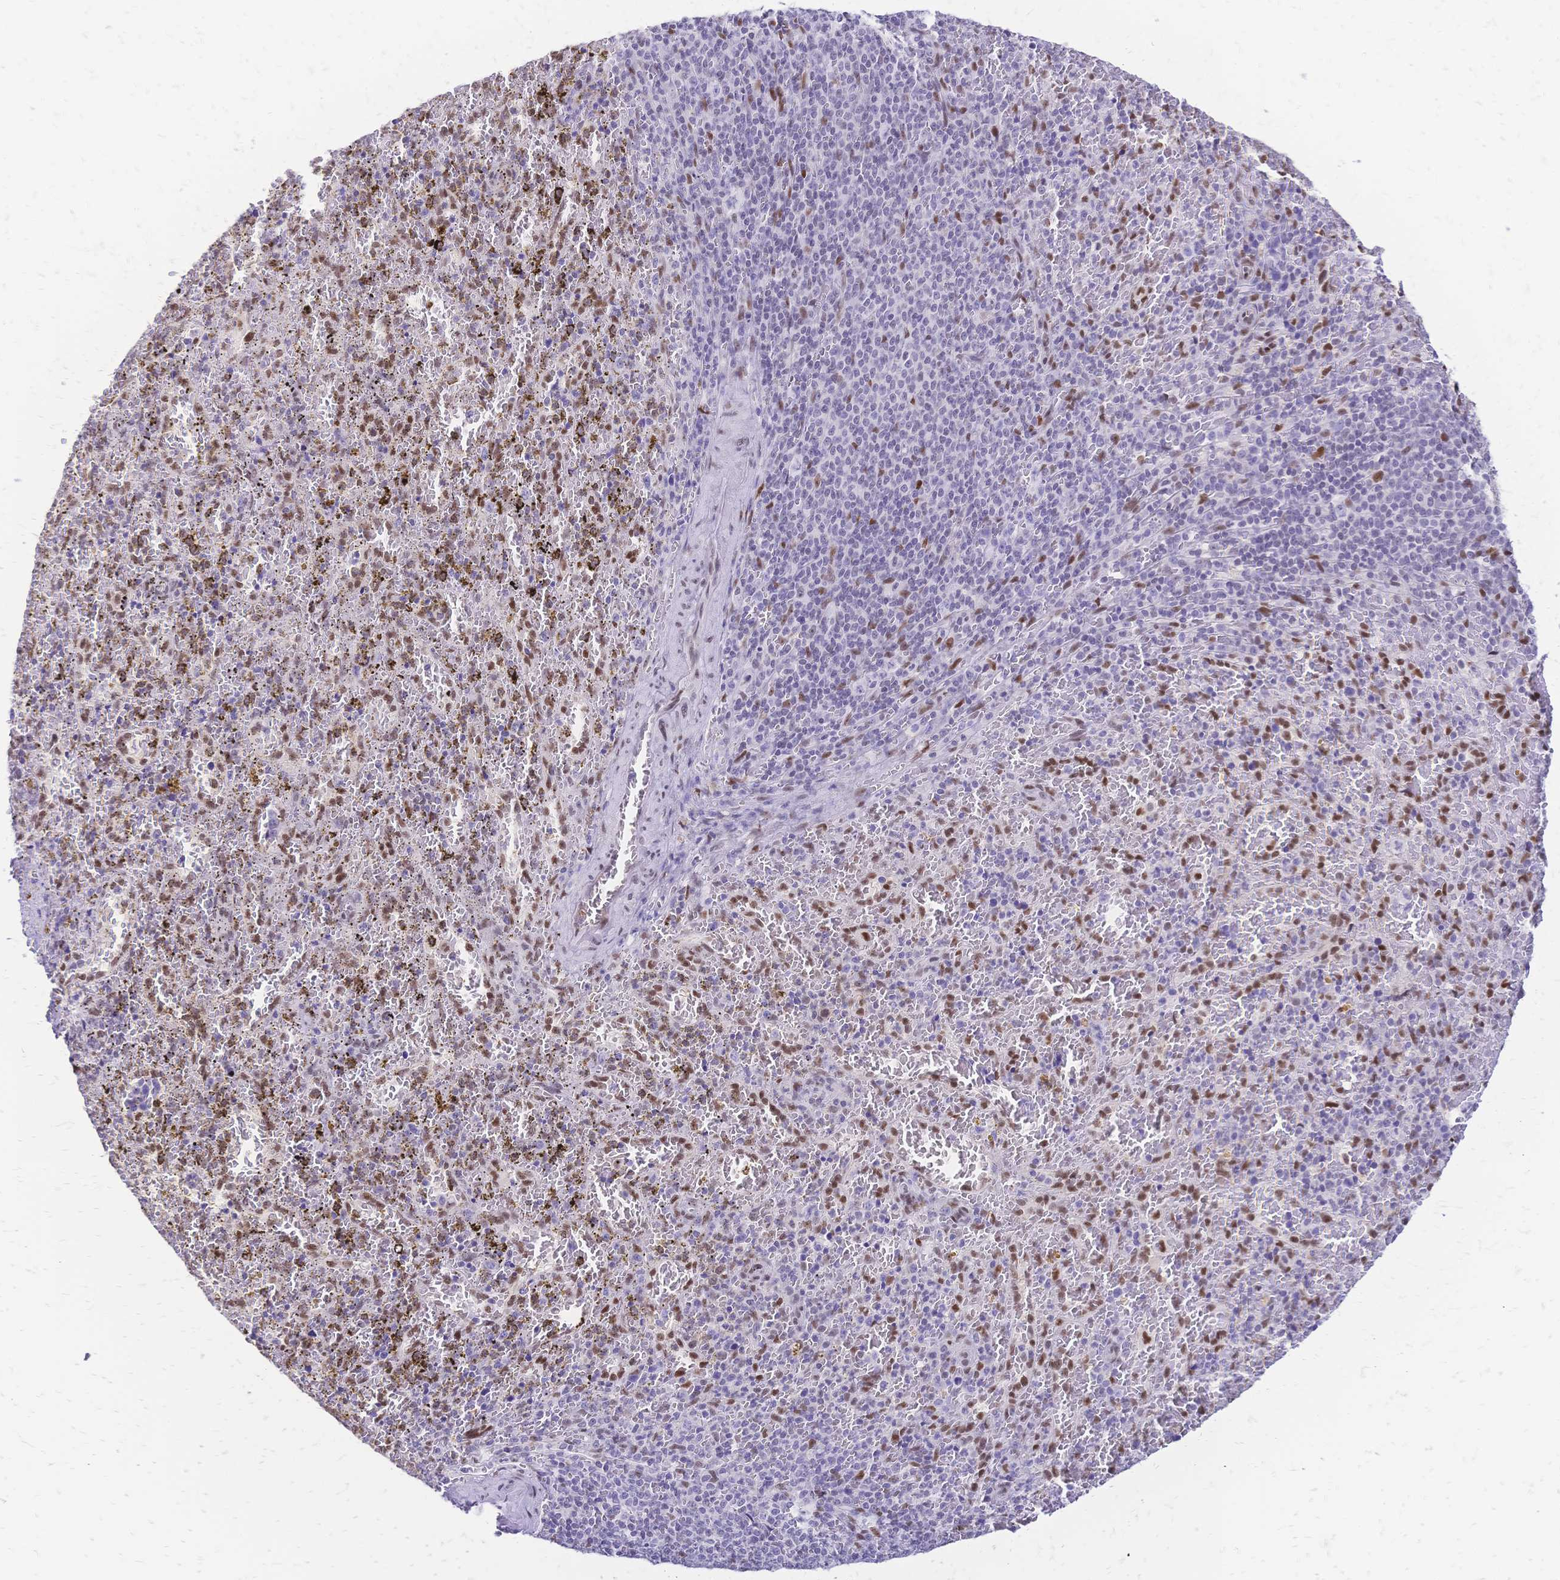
{"staining": {"intensity": "moderate", "quantity": "25%-75%", "location": "nuclear"}, "tissue": "spleen", "cell_type": "Cells in red pulp", "image_type": "normal", "snomed": [{"axis": "morphology", "description": "Normal tissue, NOS"}, {"axis": "topography", "description": "Spleen"}], "caption": "Brown immunohistochemical staining in benign human spleen demonstrates moderate nuclear positivity in approximately 25%-75% of cells in red pulp.", "gene": "NFIC", "patient": {"sex": "female", "age": 50}}